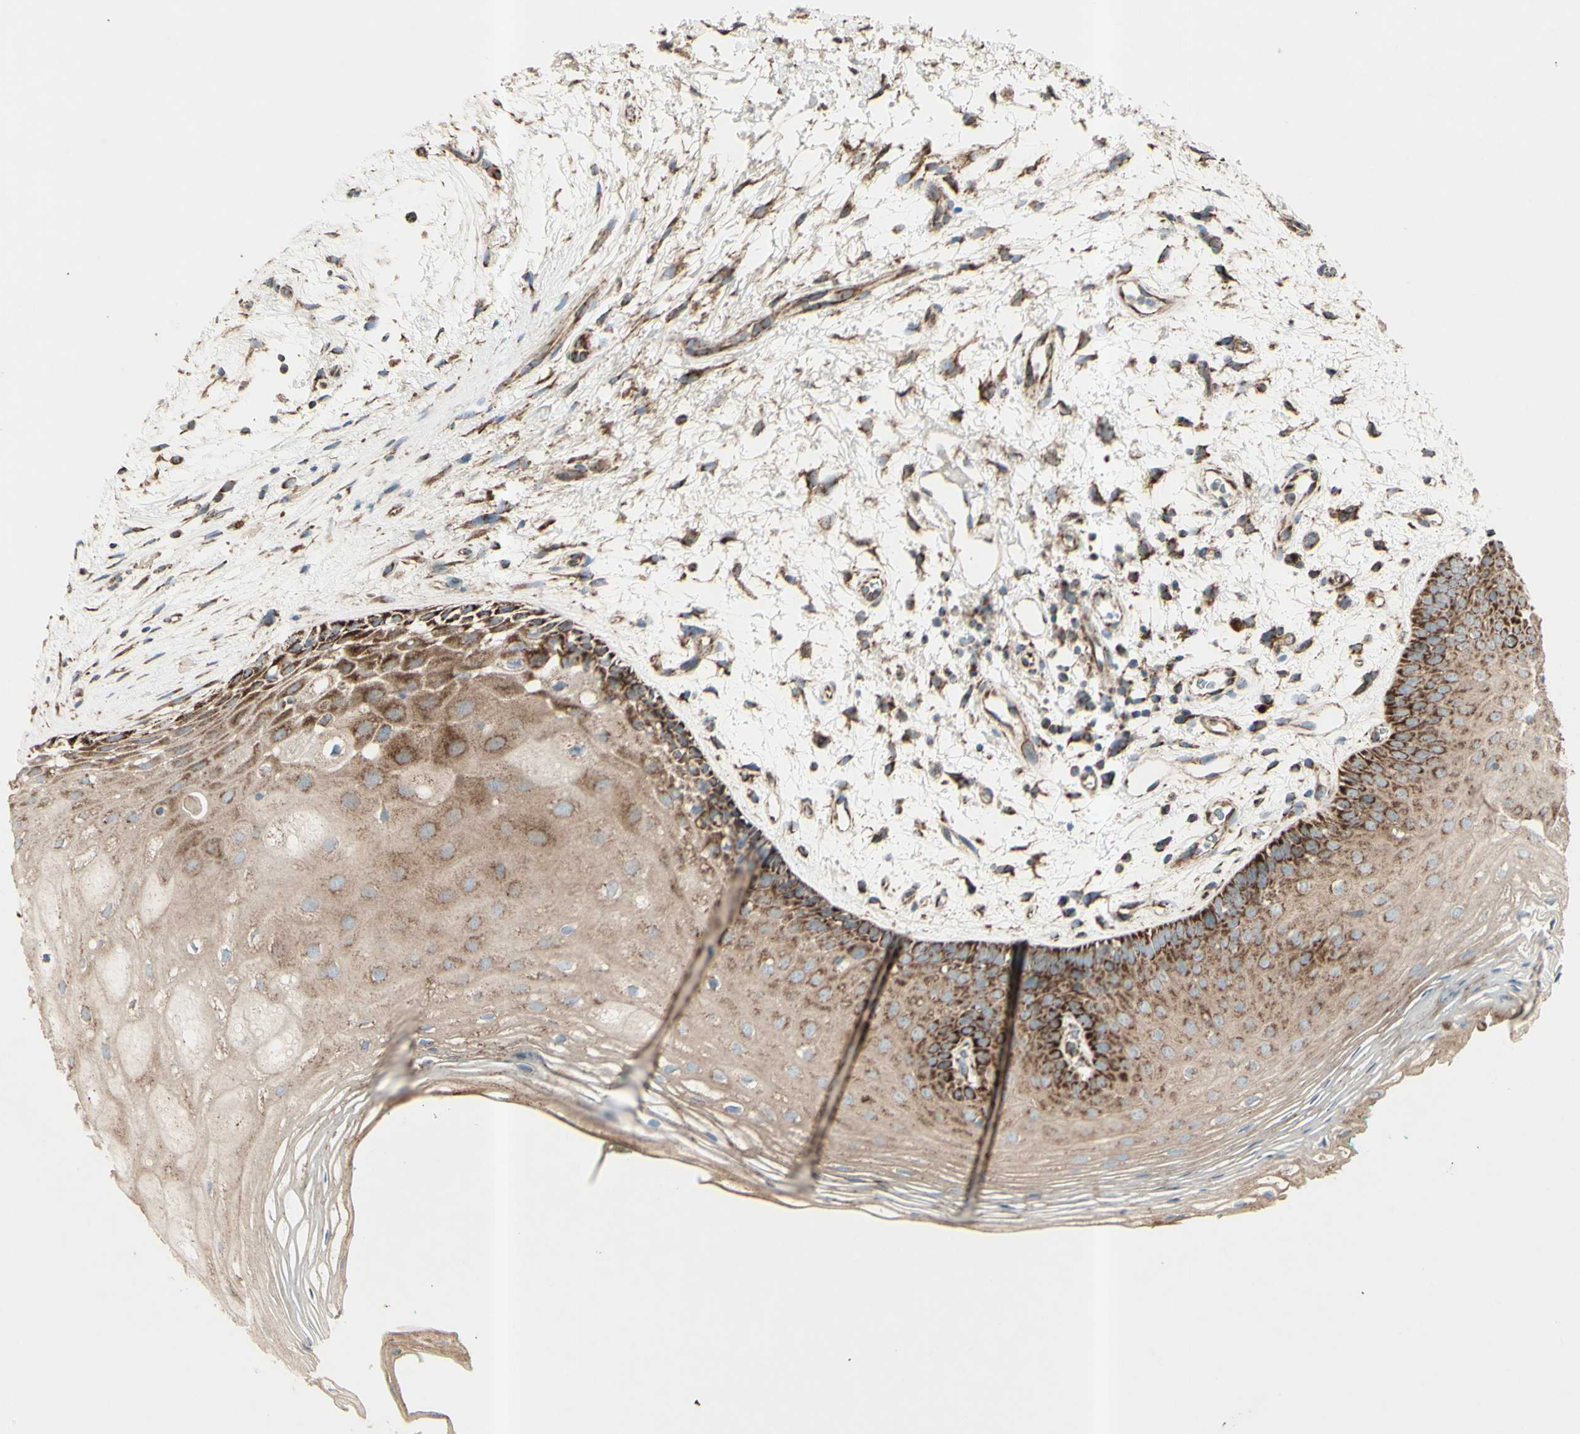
{"staining": {"intensity": "strong", "quantity": ">75%", "location": "cytoplasmic/membranous"}, "tissue": "oral mucosa", "cell_type": "Squamous epithelial cells", "image_type": "normal", "snomed": [{"axis": "morphology", "description": "Normal tissue, NOS"}, {"axis": "topography", "description": "Skeletal muscle"}, {"axis": "topography", "description": "Oral tissue"}, {"axis": "topography", "description": "Peripheral nerve tissue"}], "caption": "Immunohistochemical staining of normal oral mucosa reveals high levels of strong cytoplasmic/membranous expression in approximately >75% of squamous epithelial cells. Nuclei are stained in blue.", "gene": "RHOT1", "patient": {"sex": "female", "age": 84}}